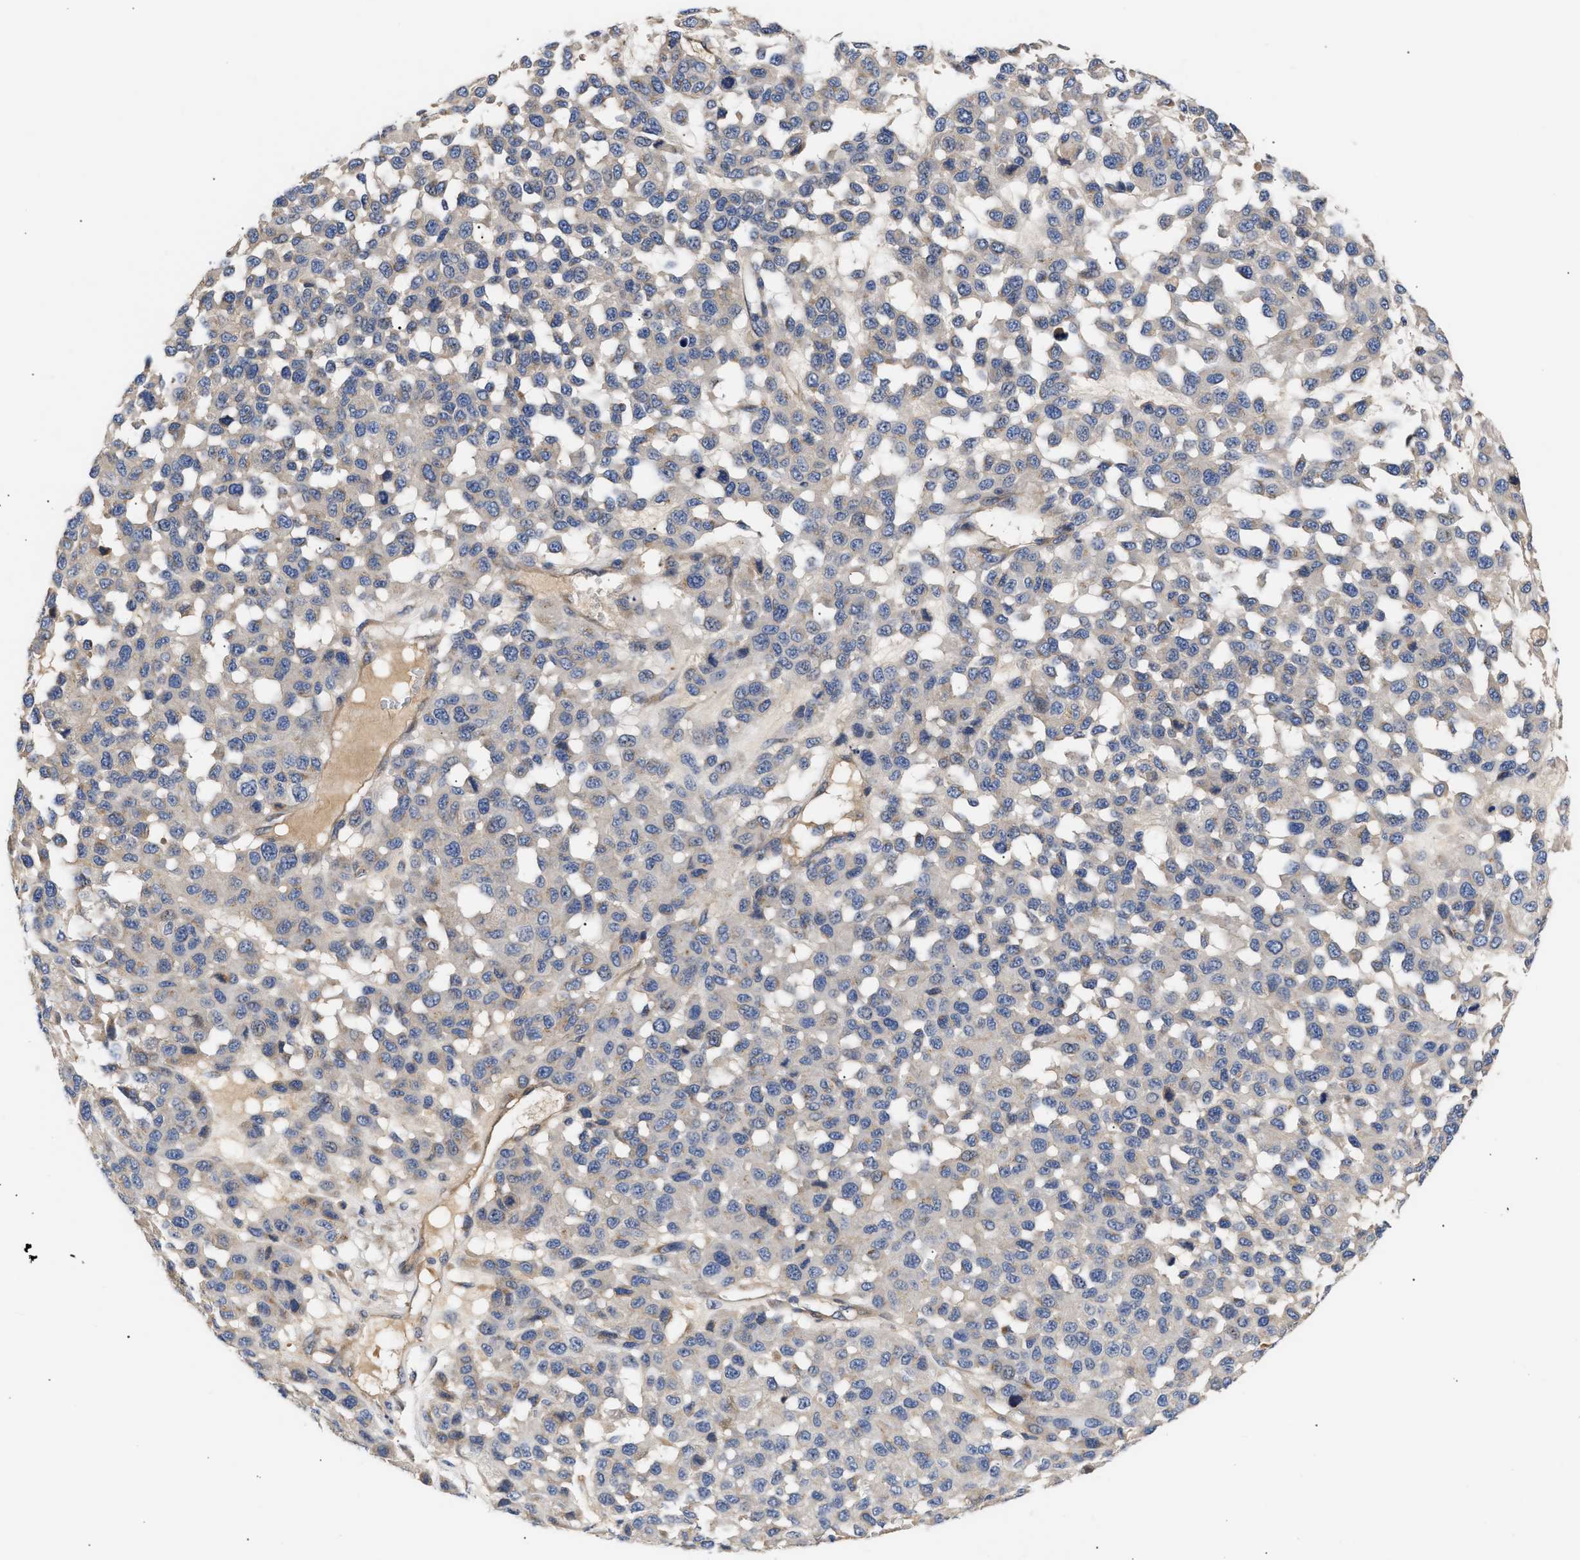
{"staining": {"intensity": "negative", "quantity": "none", "location": "none"}, "tissue": "melanoma", "cell_type": "Tumor cells", "image_type": "cancer", "snomed": [{"axis": "morphology", "description": "Malignant melanoma, NOS"}, {"axis": "topography", "description": "Skin"}], "caption": "Immunohistochemical staining of melanoma shows no significant positivity in tumor cells.", "gene": "CCDC146", "patient": {"sex": "male", "age": 62}}